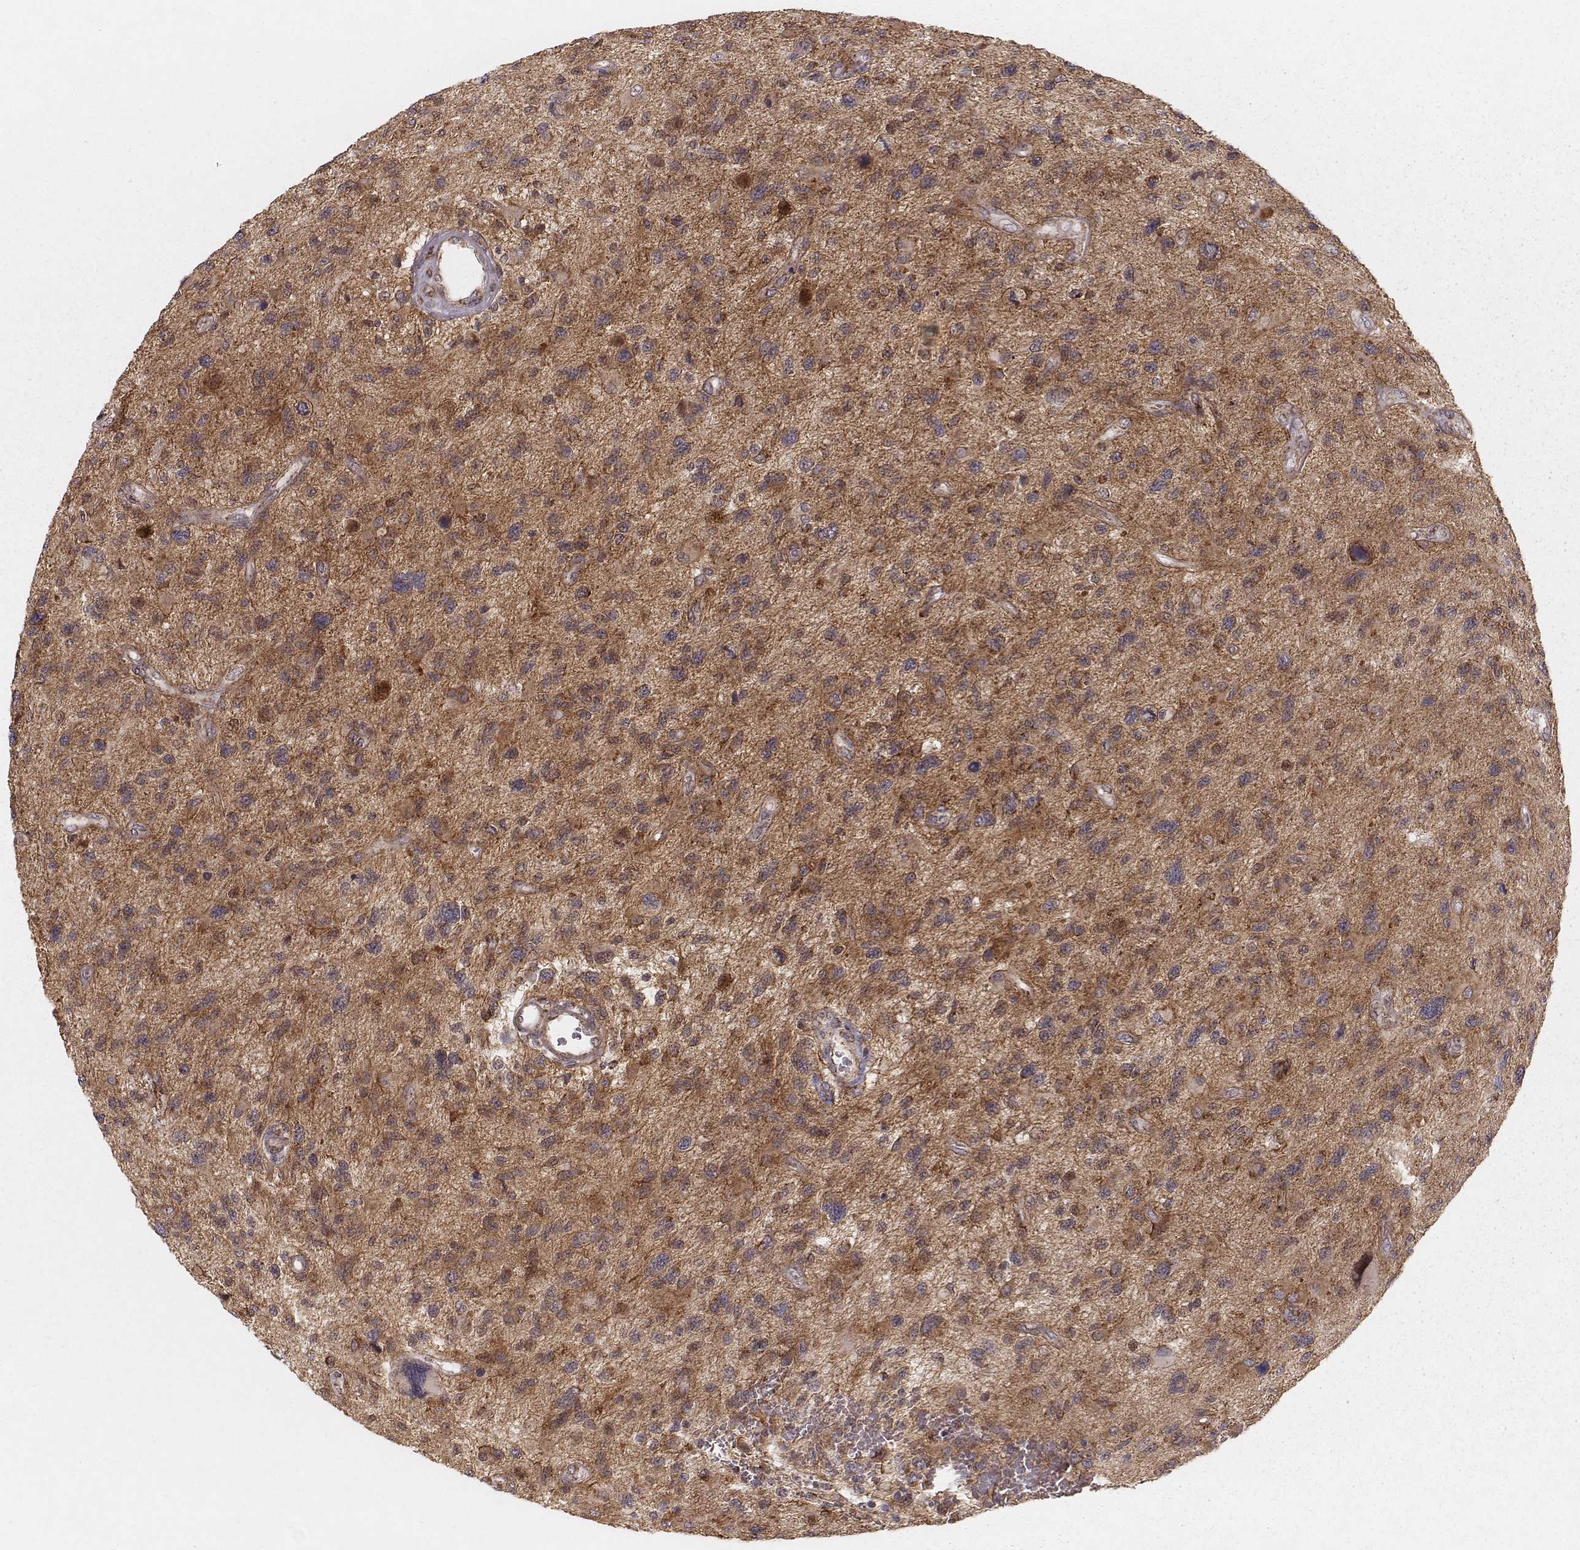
{"staining": {"intensity": "moderate", "quantity": ">75%", "location": "cytoplasmic/membranous"}, "tissue": "glioma", "cell_type": "Tumor cells", "image_type": "cancer", "snomed": [{"axis": "morphology", "description": "Glioma, malignant, NOS"}, {"axis": "morphology", "description": "Glioma, malignant, High grade"}, {"axis": "topography", "description": "Brain"}], "caption": "Brown immunohistochemical staining in glioma exhibits moderate cytoplasmic/membranous staining in approximately >75% of tumor cells.", "gene": "NDUFA7", "patient": {"sex": "female", "age": 71}}